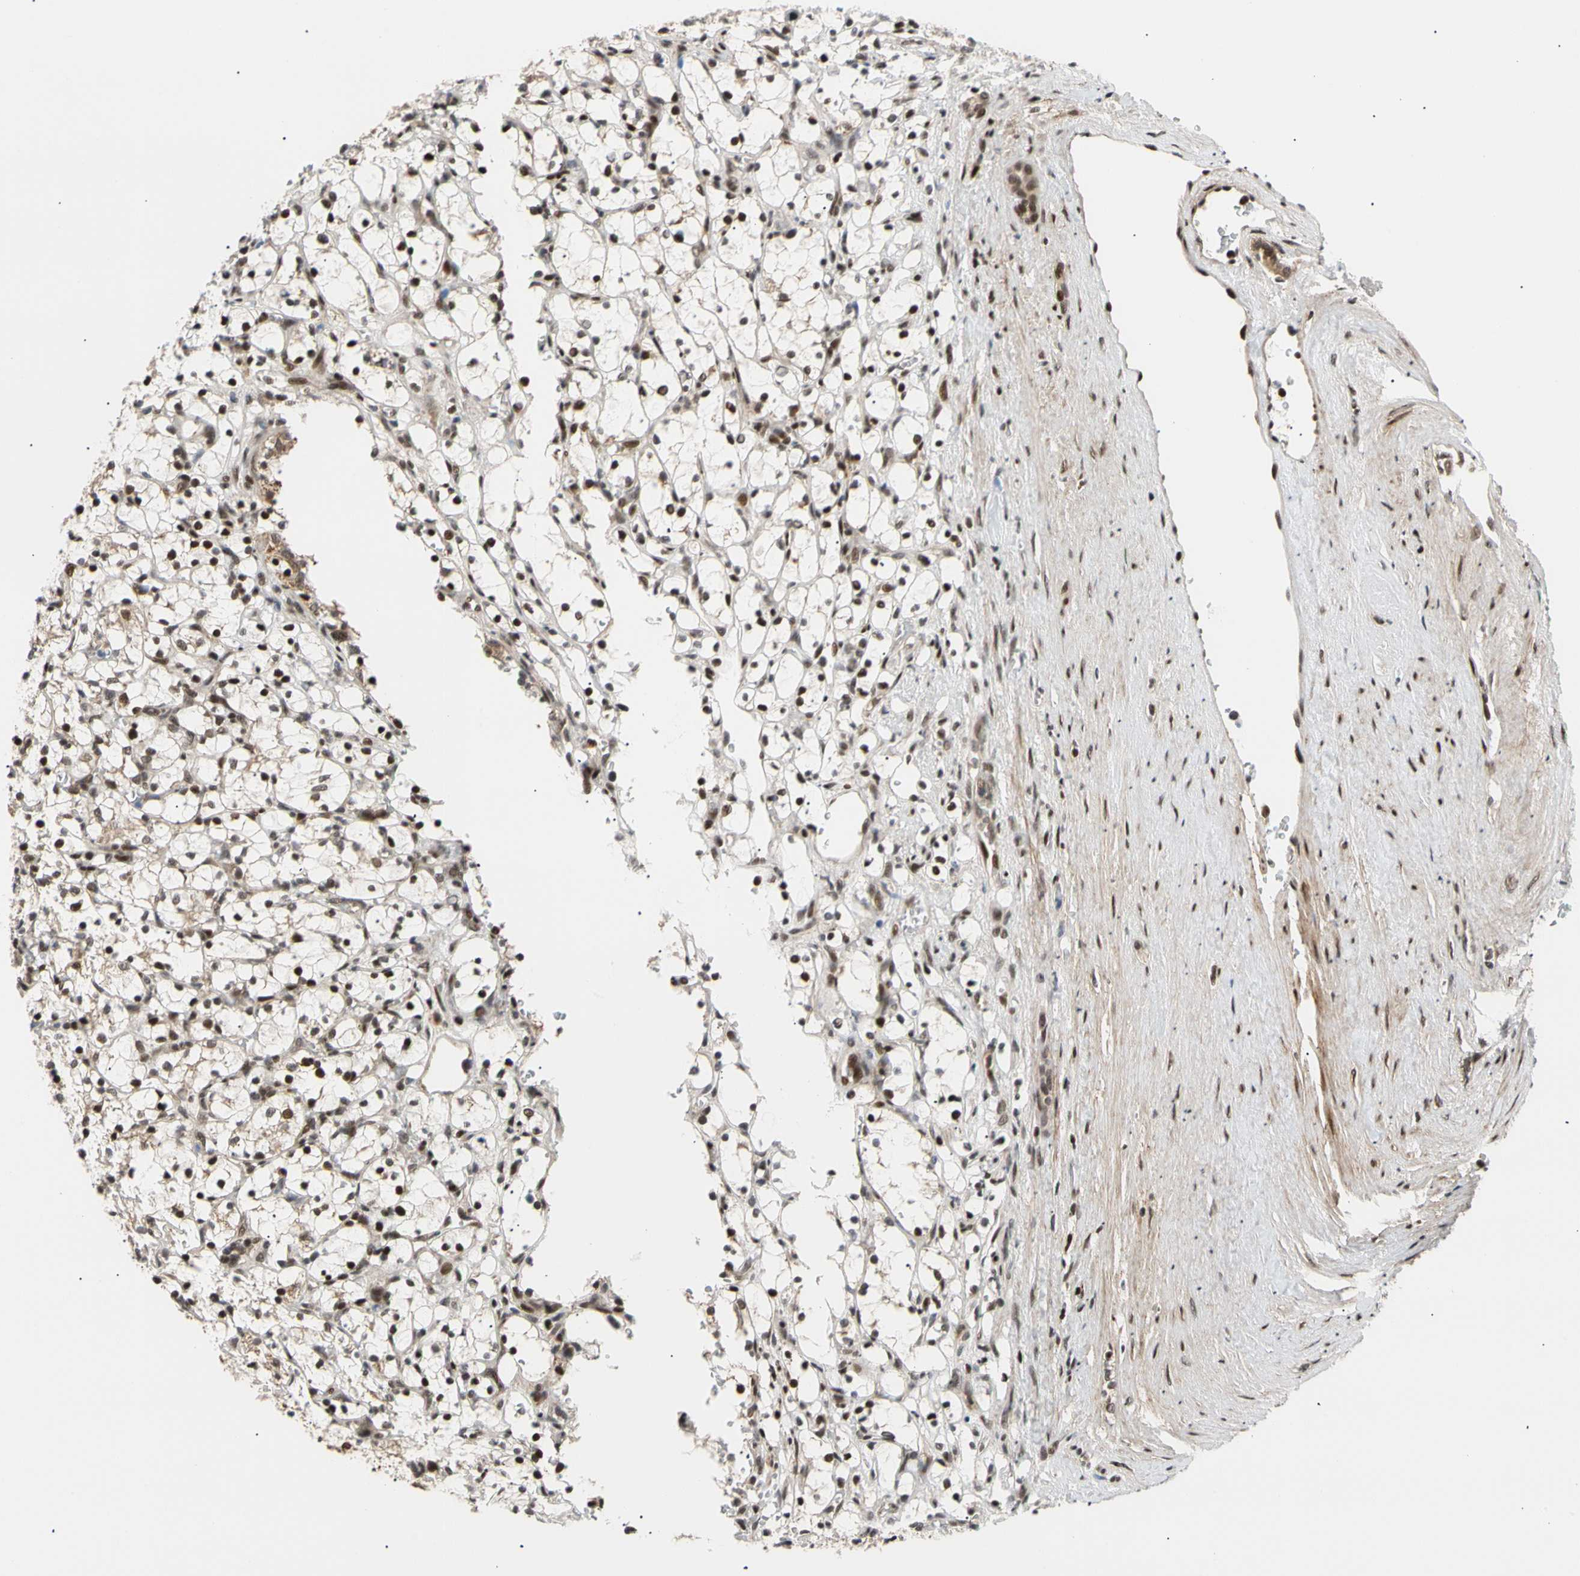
{"staining": {"intensity": "strong", "quantity": ">75%", "location": "nuclear"}, "tissue": "renal cancer", "cell_type": "Tumor cells", "image_type": "cancer", "snomed": [{"axis": "morphology", "description": "Adenocarcinoma, NOS"}, {"axis": "topography", "description": "Kidney"}], "caption": "Adenocarcinoma (renal) tissue displays strong nuclear positivity in about >75% of tumor cells, visualized by immunohistochemistry.", "gene": "E2F1", "patient": {"sex": "female", "age": 69}}